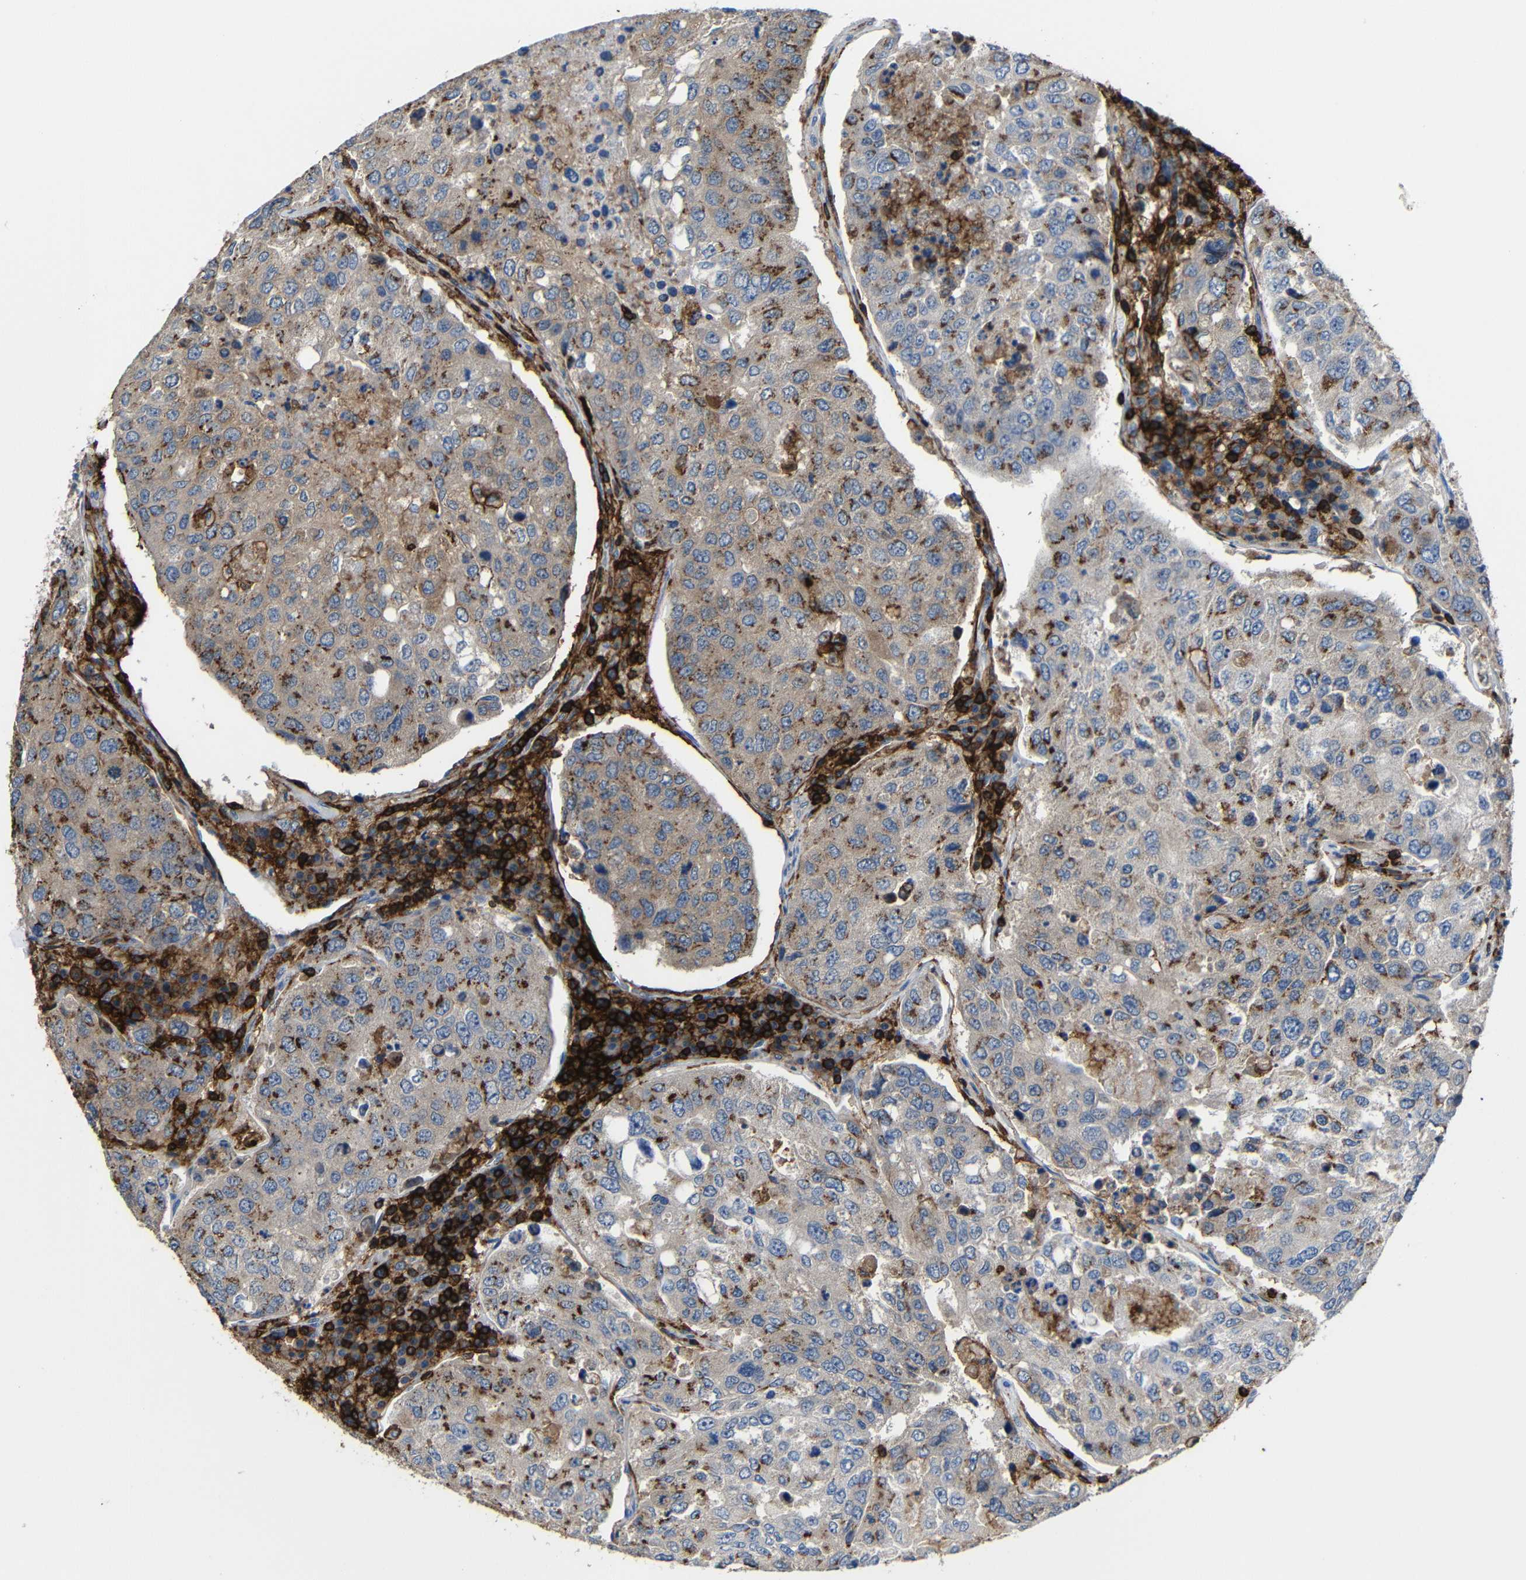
{"staining": {"intensity": "moderate", "quantity": ">75%", "location": "cytoplasmic/membranous"}, "tissue": "urothelial cancer", "cell_type": "Tumor cells", "image_type": "cancer", "snomed": [{"axis": "morphology", "description": "Urothelial carcinoma, High grade"}, {"axis": "topography", "description": "Lymph node"}, {"axis": "topography", "description": "Urinary bladder"}], "caption": "Human urothelial carcinoma (high-grade) stained for a protein (brown) reveals moderate cytoplasmic/membranous positive expression in approximately >75% of tumor cells.", "gene": "P2RY12", "patient": {"sex": "male", "age": 51}}